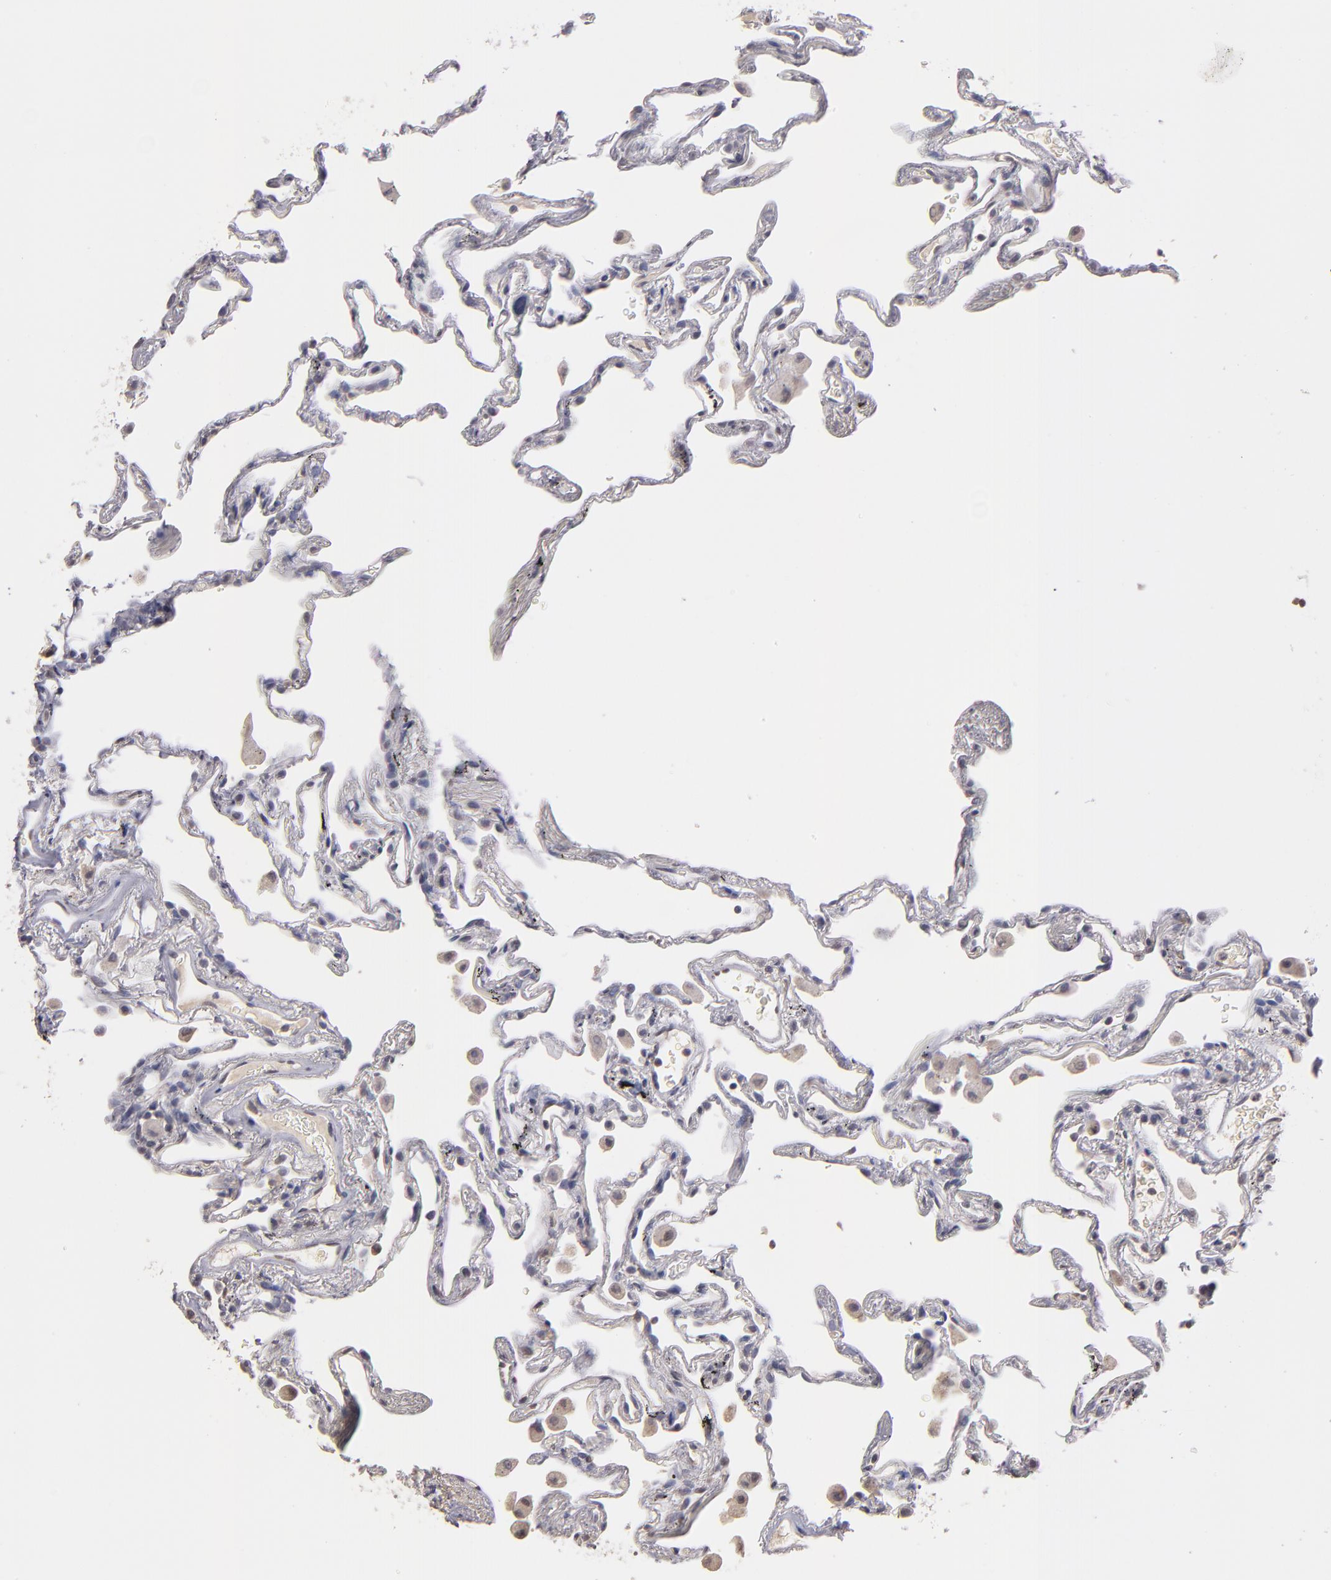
{"staining": {"intensity": "negative", "quantity": "none", "location": "none"}, "tissue": "lung", "cell_type": "Alveolar cells", "image_type": "normal", "snomed": [{"axis": "morphology", "description": "Normal tissue, NOS"}, {"axis": "morphology", "description": "Inflammation, NOS"}, {"axis": "topography", "description": "Lung"}], "caption": "Alveolar cells show no significant protein expression in normal lung. The staining is performed using DAB brown chromogen with nuclei counter-stained in using hematoxylin.", "gene": "SOX10", "patient": {"sex": "male", "age": 69}}